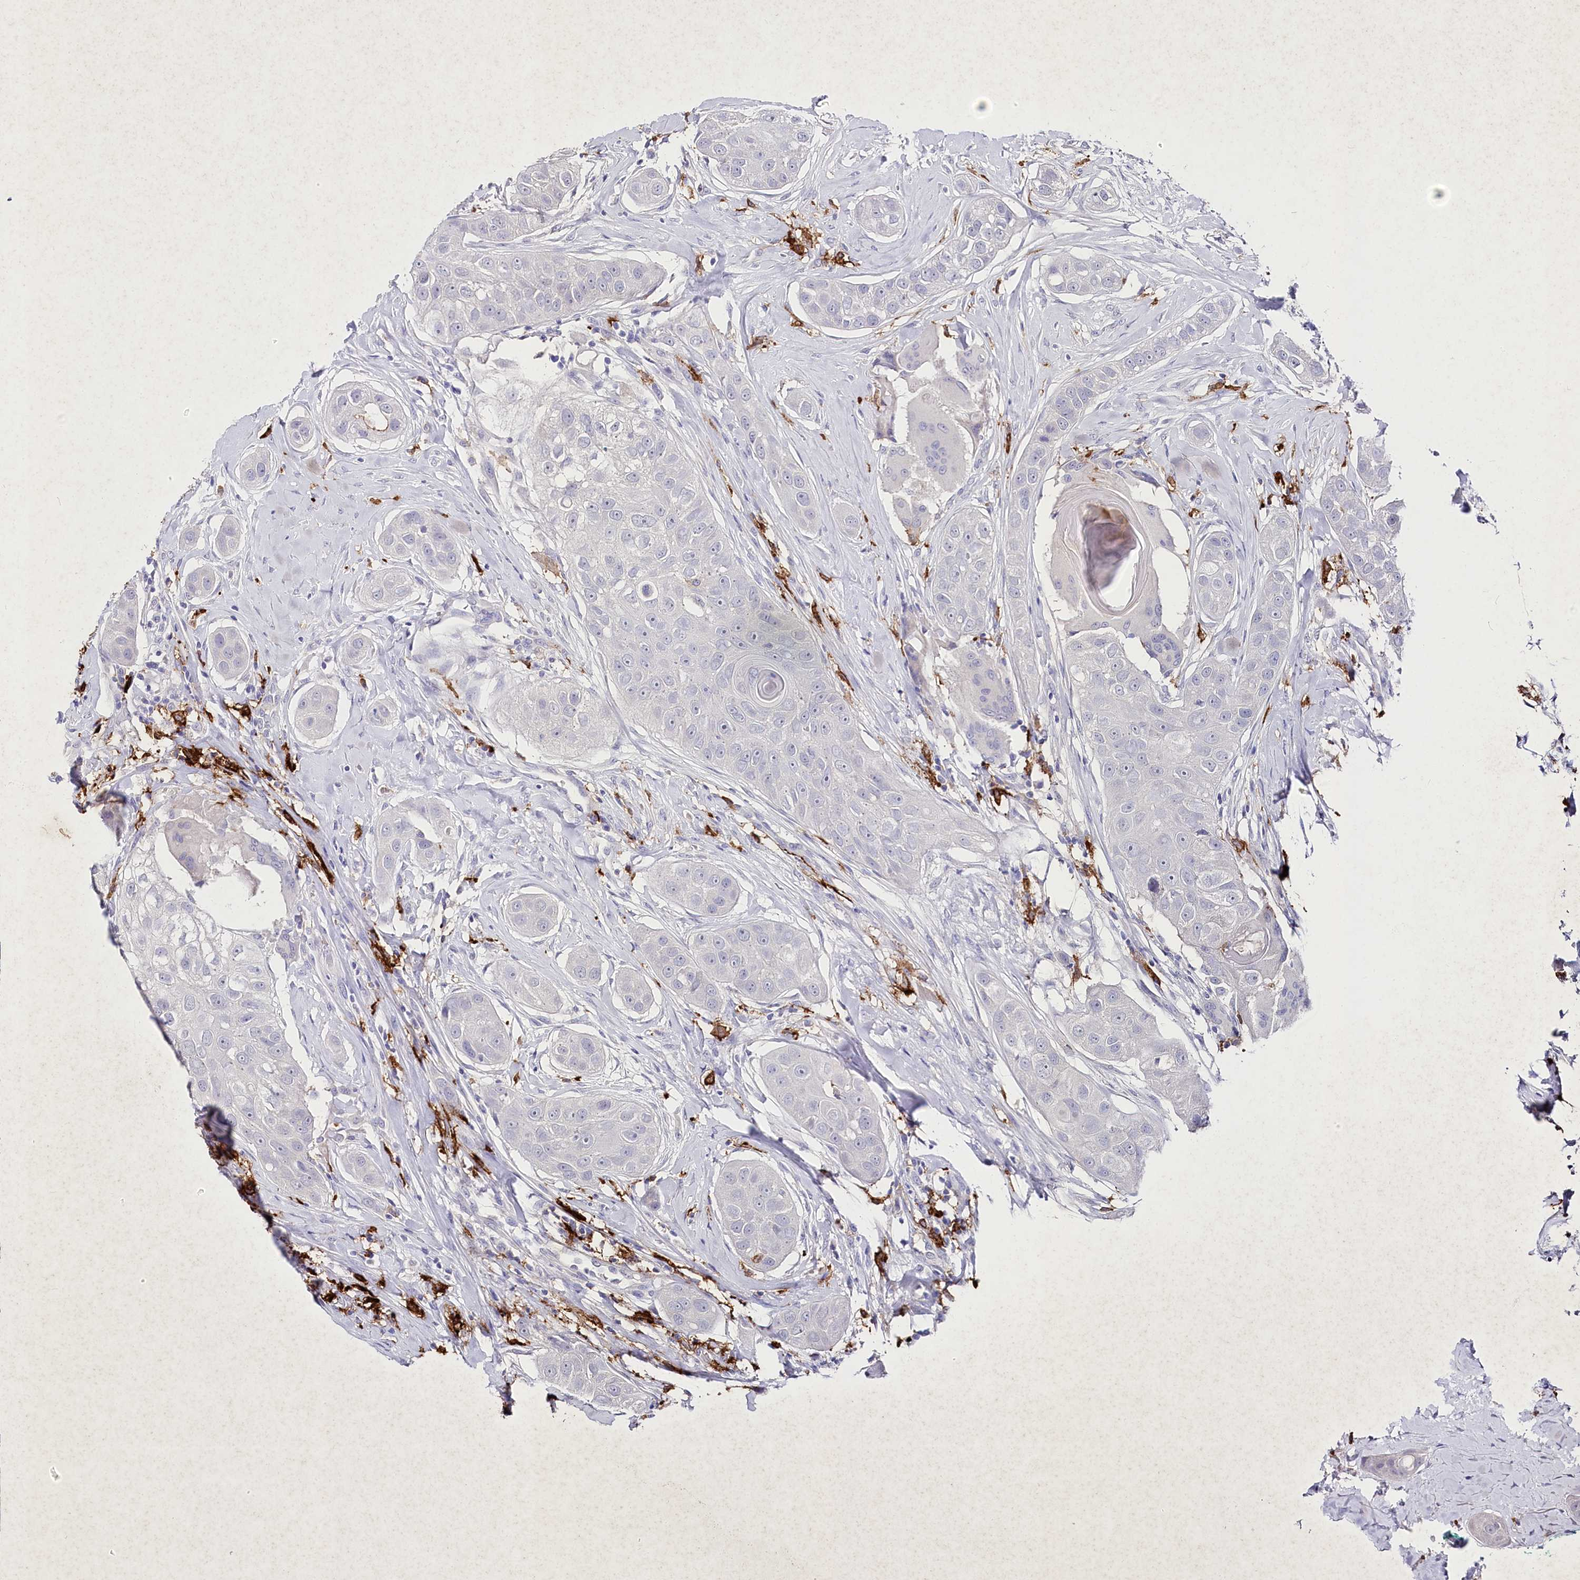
{"staining": {"intensity": "negative", "quantity": "none", "location": "none"}, "tissue": "head and neck cancer", "cell_type": "Tumor cells", "image_type": "cancer", "snomed": [{"axis": "morphology", "description": "Normal tissue, NOS"}, {"axis": "morphology", "description": "Squamous cell carcinoma, NOS"}, {"axis": "topography", "description": "Skeletal muscle"}, {"axis": "topography", "description": "Head-Neck"}], "caption": "The micrograph reveals no significant expression in tumor cells of squamous cell carcinoma (head and neck).", "gene": "CLEC4M", "patient": {"sex": "male", "age": 51}}